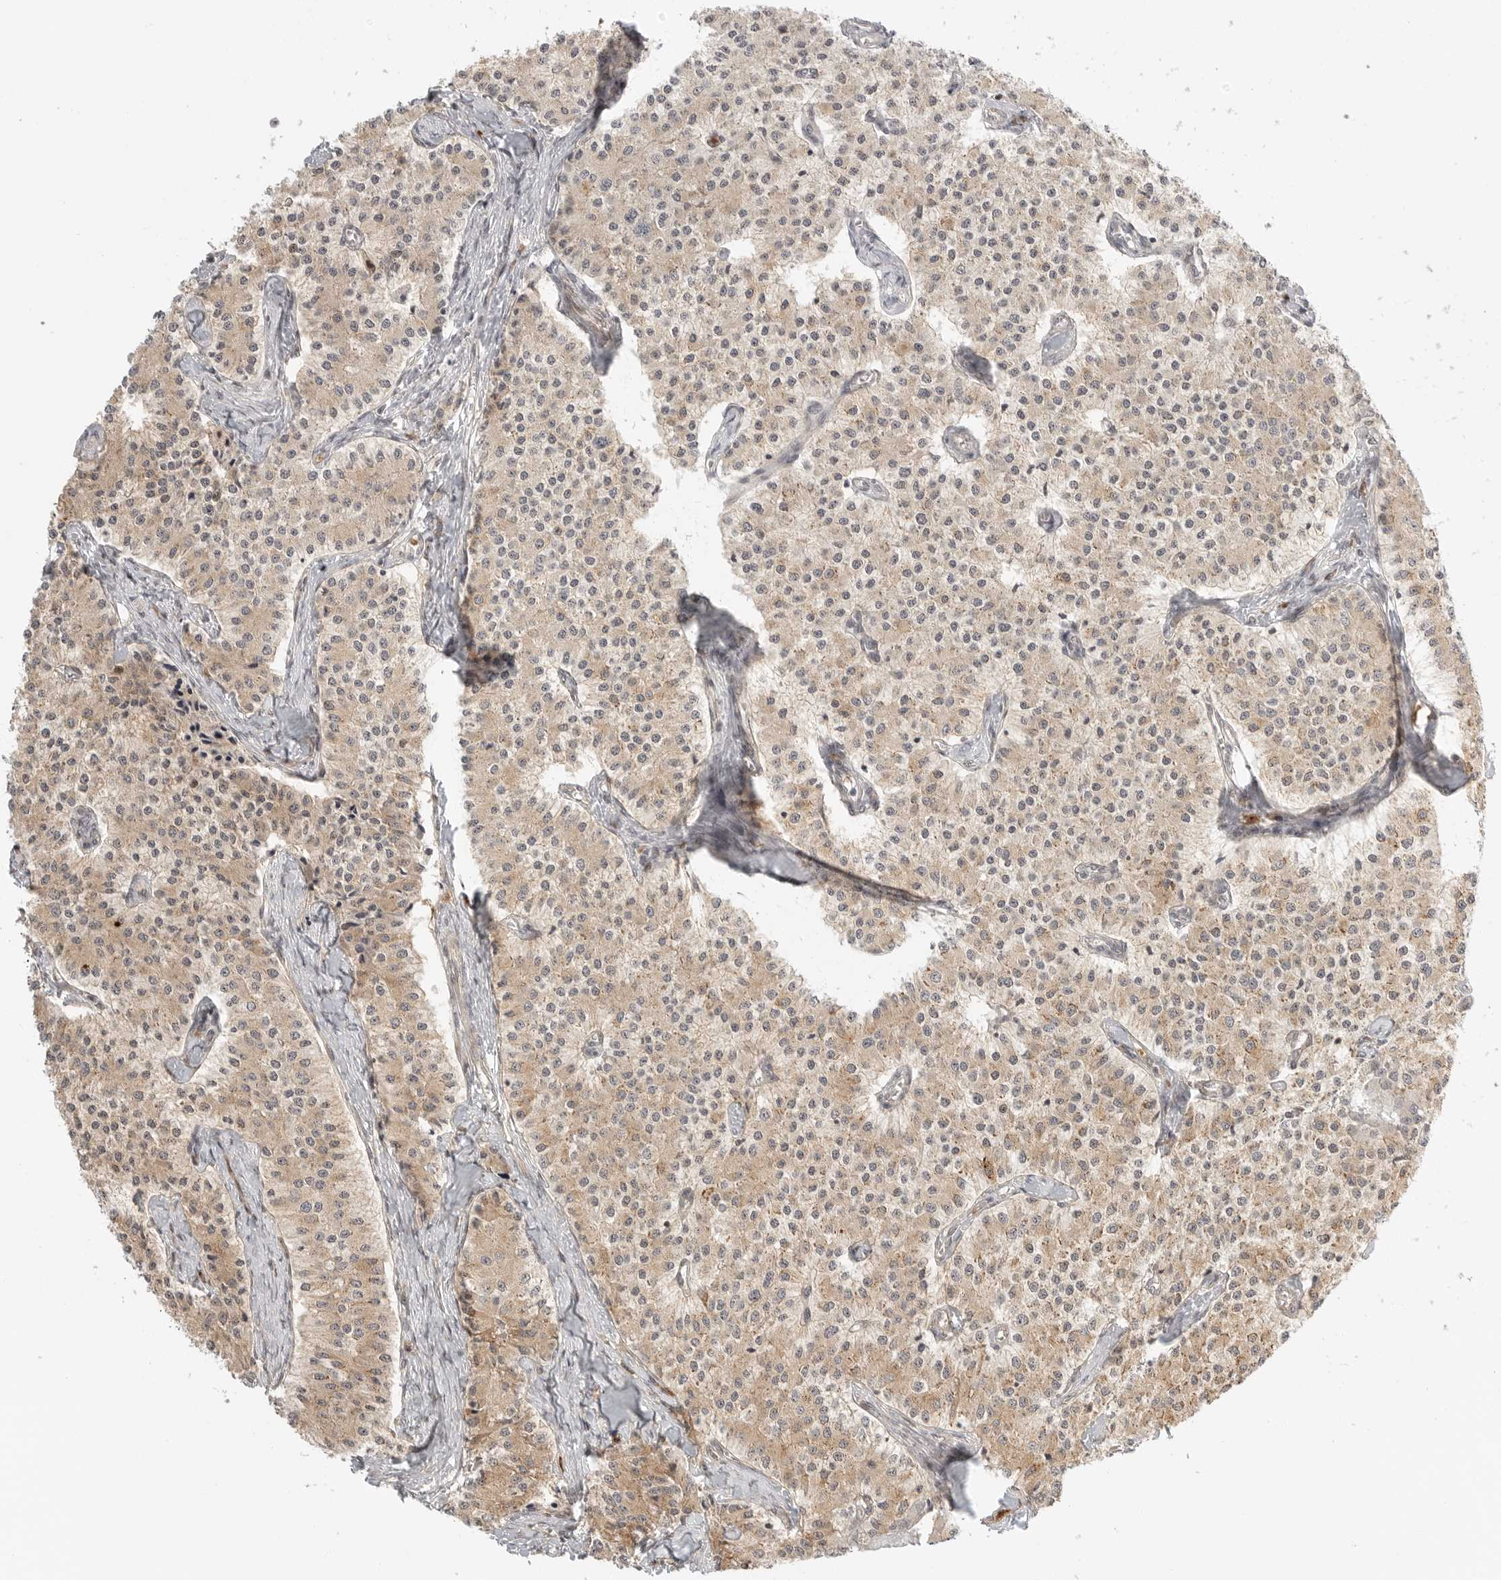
{"staining": {"intensity": "weak", "quantity": ">75%", "location": "cytoplasmic/membranous"}, "tissue": "carcinoid", "cell_type": "Tumor cells", "image_type": "cancer", "snomed": [{"axis": "morphology", "description": "Carcinoid, malignant, NOS"}, {"axis": "topography", "description": "Colon"}], "caption": "Immunohistochemistry of human carcinoid exhibits low levels of weak cytoplasmic/membranous positivity in approximately >75% of tumor cells.", "gene": "DSCC1", "patient": {"sex": "female", "age": 52}}